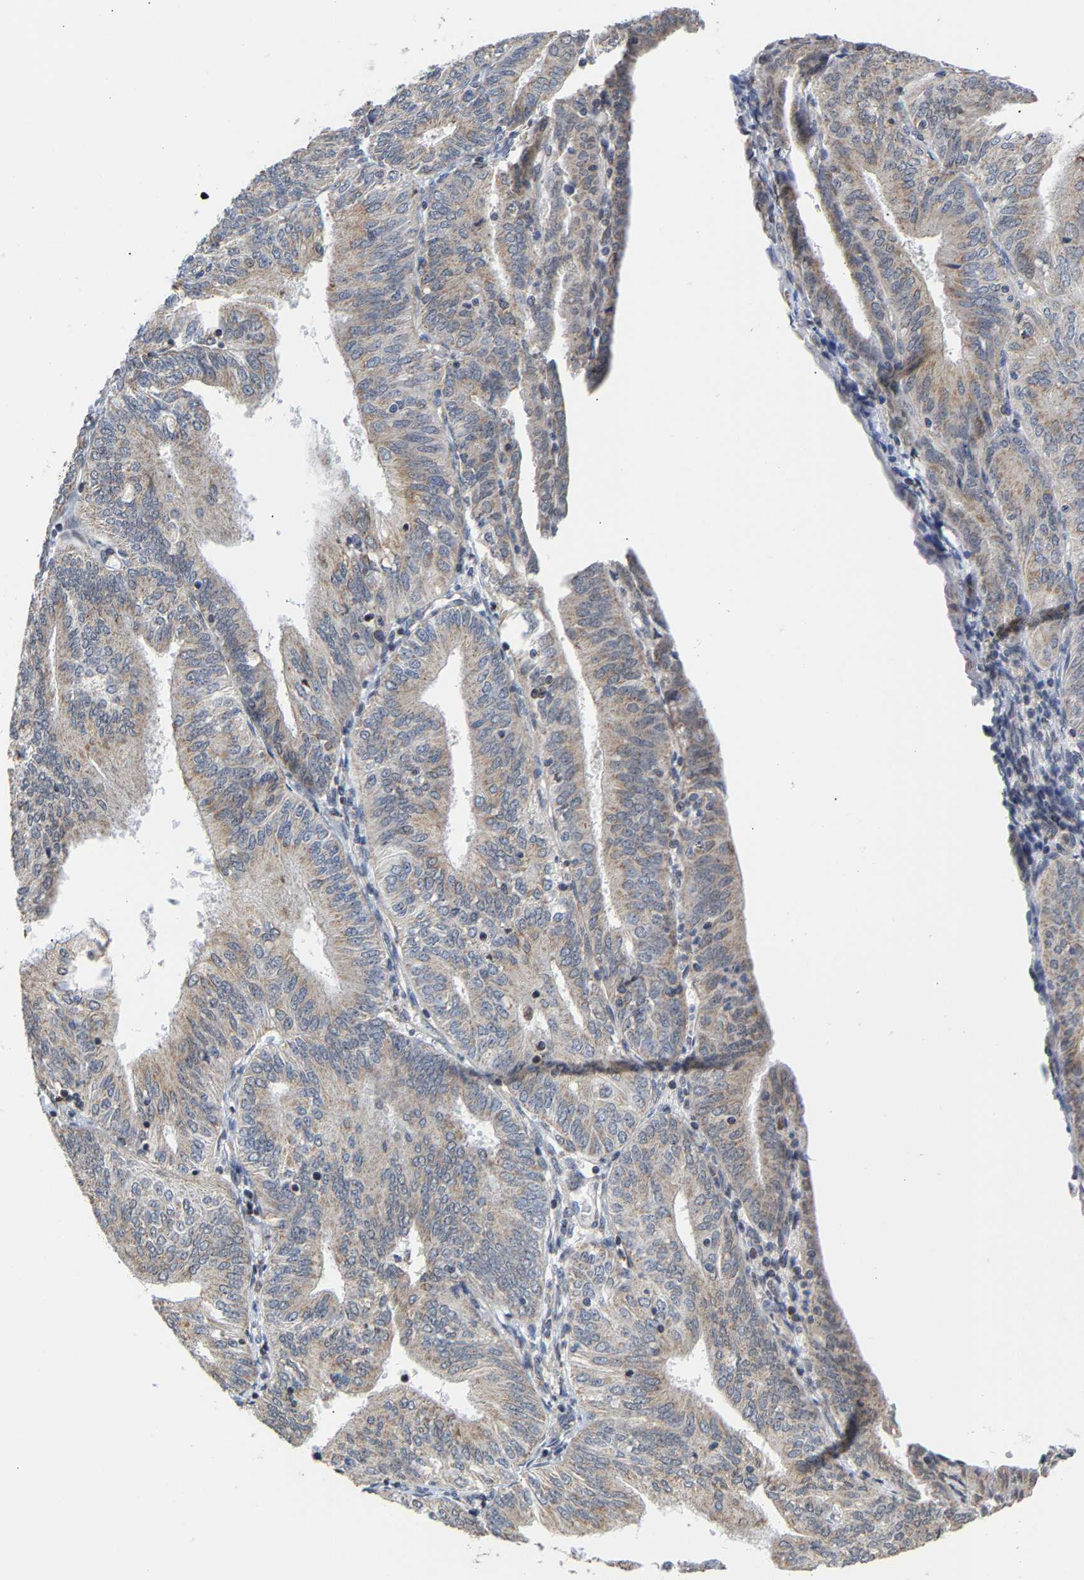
{"staining": {"intensity": "weak", "quantity": ">75%", "location": "cytoplasmic/membranous"}, "tissue": "endometrial cancer", "cell_type": "Tumor cells", "image_type": "cancer", "snomed": [{"axis": "morphology", "description": "Adenocarcinoma, NOS"}, {"axis": "topography", "description": "Endometrium"}], "caption": "Tumor cells show low levels of weak cytoplasmic/membranous positivity in approximately >75% of cells in human endometrial cancer (adenocarcinoma). (DAB = brown stain, brightfield microscopy at high magnification).", "gene": "PCNT", "patient": {"sex": "female", "age": 58}}